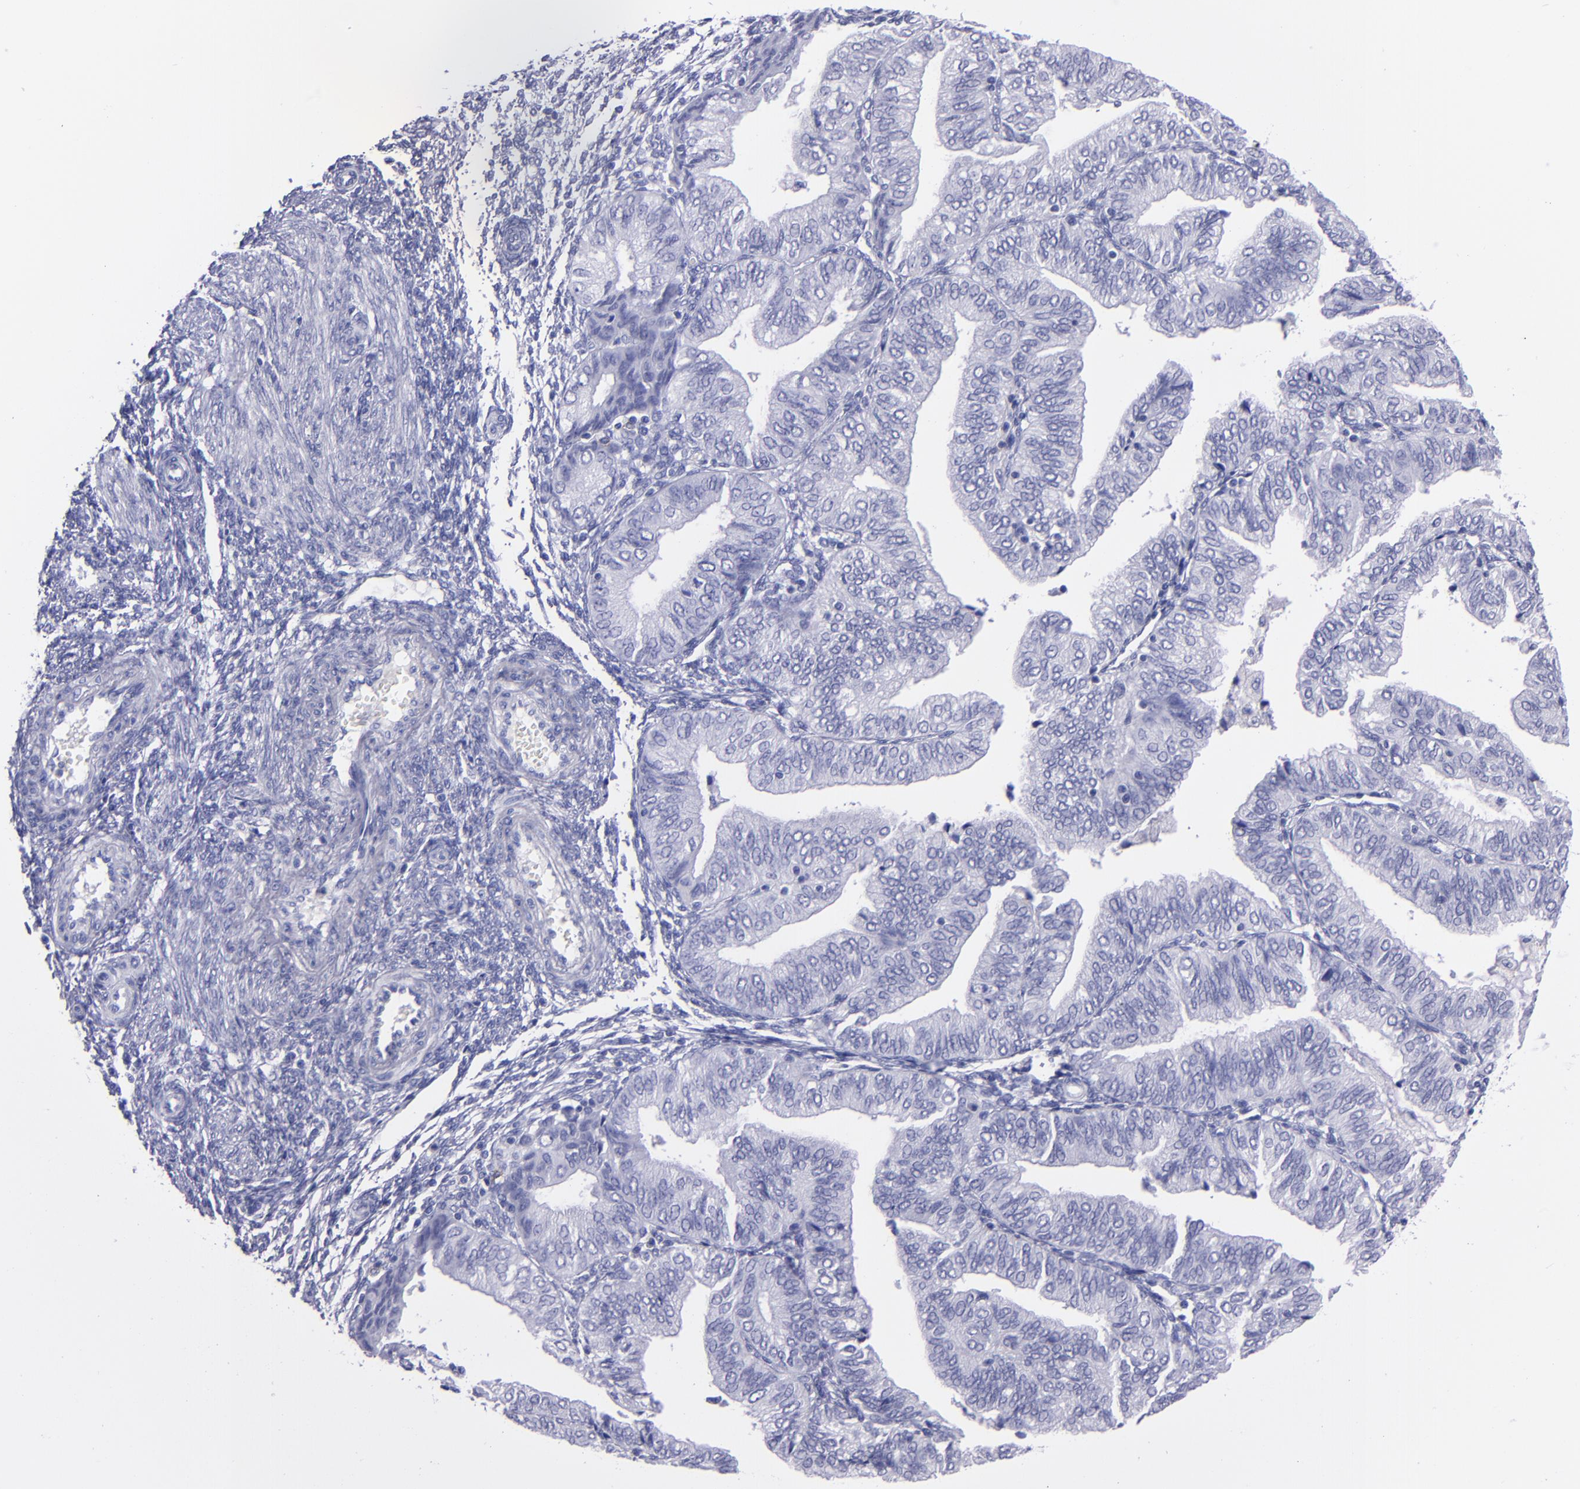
{"staining": {"intensity": "negative", "quantity": "none", "location": "none"}, "tissue": "endometrial cancer", "cell_type": "Tumor cells", "image_type": "cancer", "snomed": [{"axis": "morphology", "description": "Adenocarcinoma, NOS"}, {"axis": "topography", "description": "Endometrium"}], "caption": "The immunohistochemistry image has no significant staining in tumor cells of endometrial adenocarcinoma tissue.", "gene": "CD37", "patient": {"sex": "female", "age": 51}}